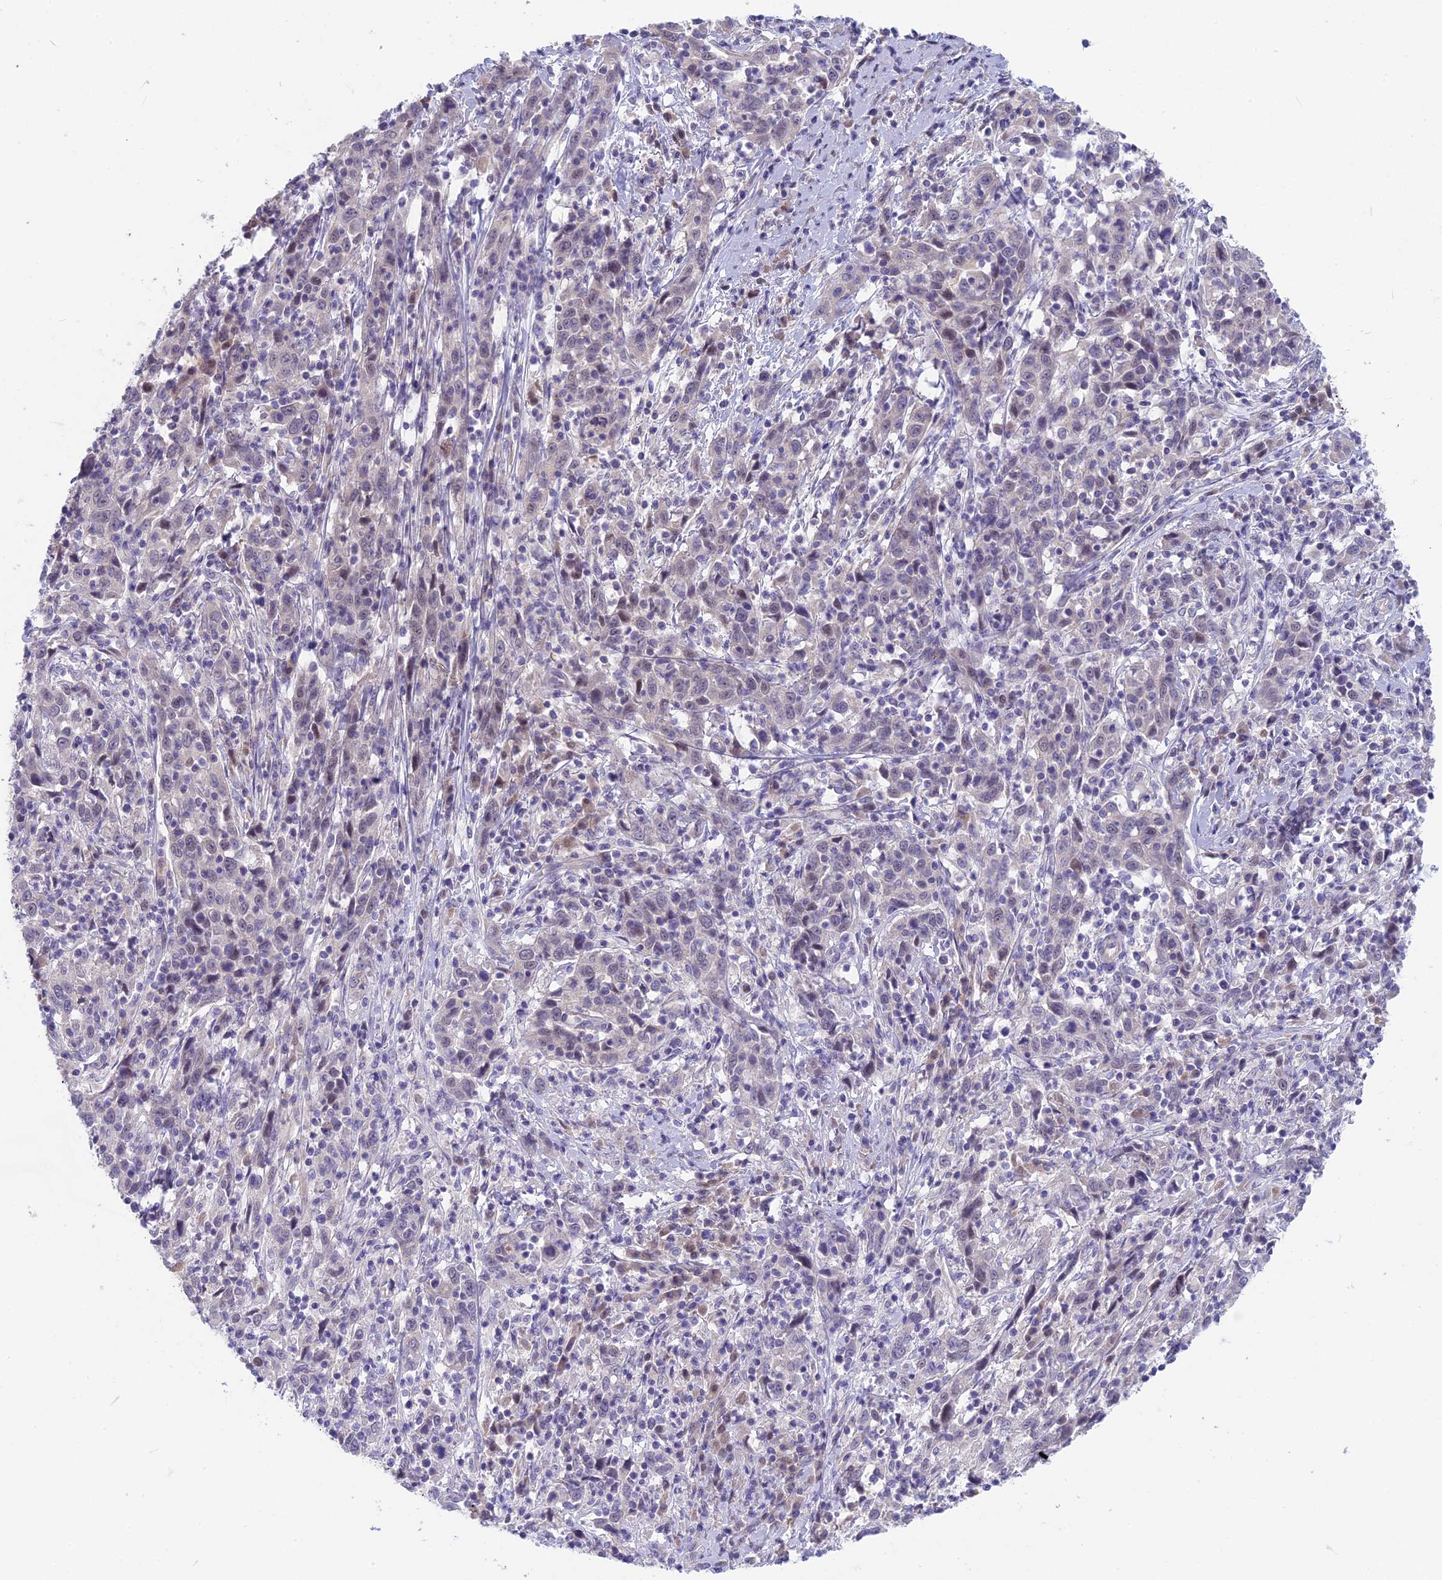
{"staining": {"intensity": "negative", "quantity": "none", "location": "none"}, "tissue": "cervical cancer", "cell_type": "Tumor cells", "image_type": "cancer", "snomed": [{"axis": "morphology", "description": "Squamous cell carcinoma, NOS"}, {"axis": "topography", "description": "Cervix"}], "caption": "Histopathology image shows no significant protein expression in tumor cells of cervical cancer (squamous cell carcinoma).", "gene": "SNTN", "patient": {"sex": "female", "age": 46}}